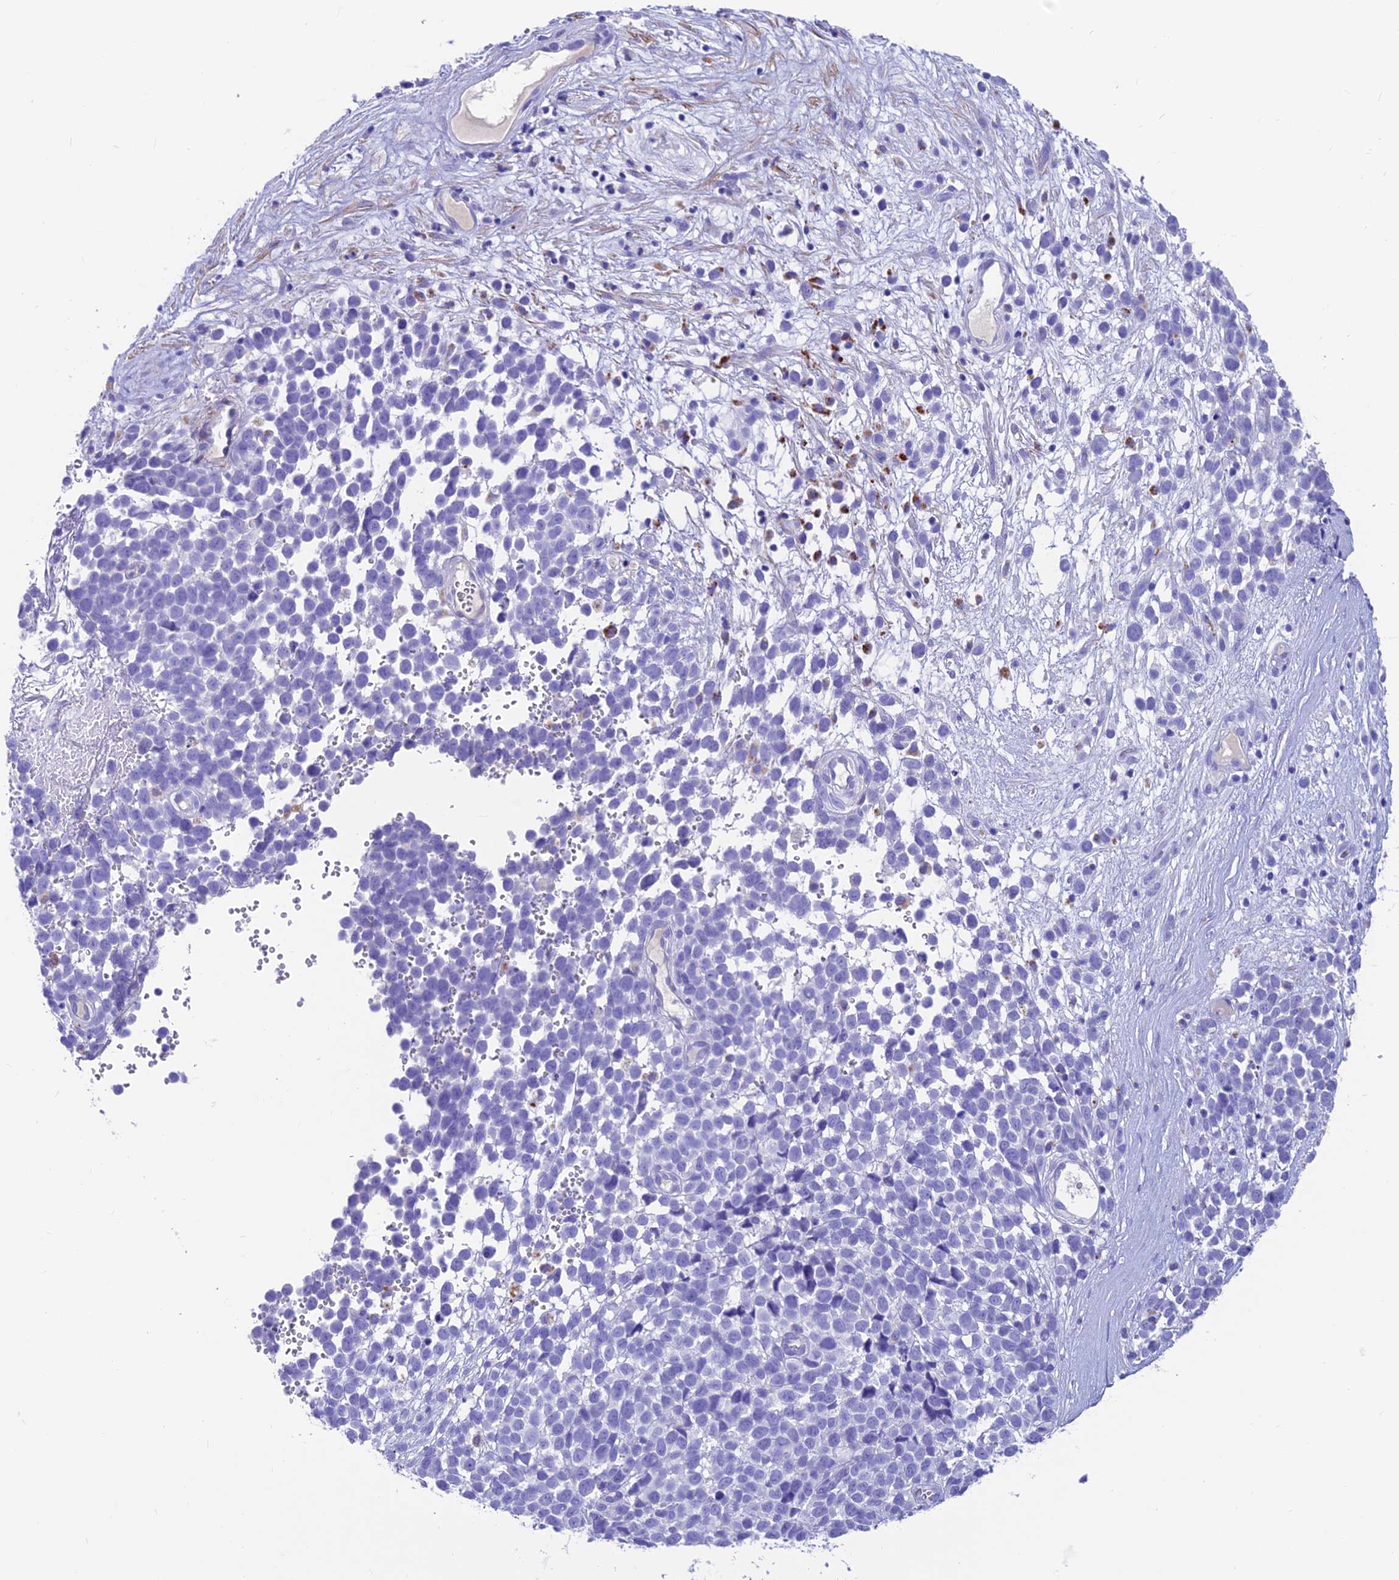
{"staining": {"intensity": "negative", "quantity": "none", "location": "none"}, "tissue": "melanoma", "cell_type": "Tumor cells", "image_type": "cancer", "snomed": [{"axis": "morphology", "description": "Malignant melanoma, NOS"}, {"axis": "topography", "description": "Nose, NOS"}], "caption": "DAB immunohistochemical staining of malignant melanoma exhibits no significant positivity in tumor cells.", "gene": "GNG11", "patient": {"sex": "female", "age": 48}}